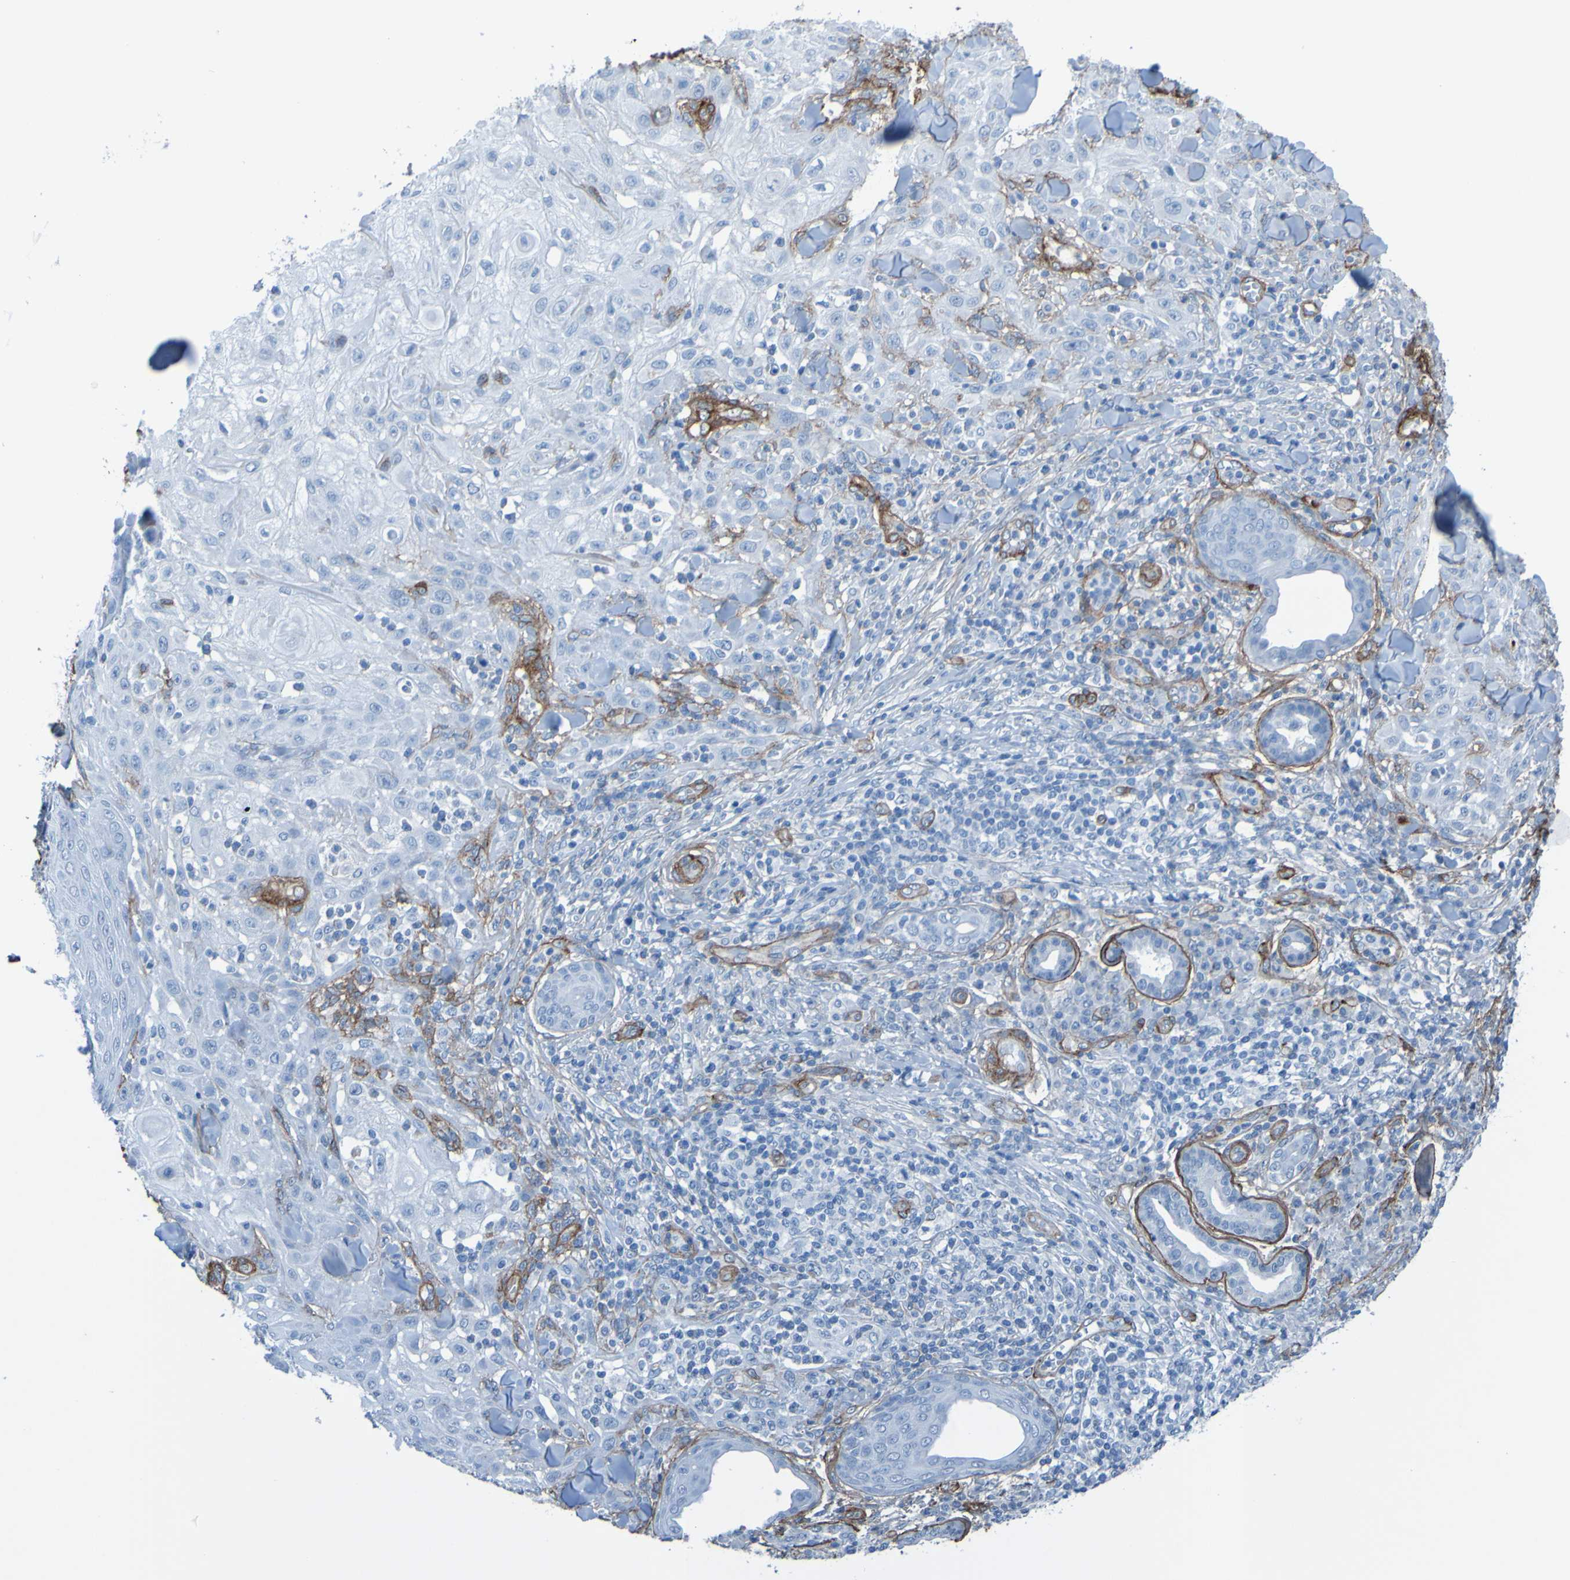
{"staining": {"intensity": "negative", "quantity": "none", "location": "none"}, "tissue": "skin cancer", "cell_type": "Tumor cells", "image_type": "cancer", "snomed": [{"axis": "morphology", "description": "Squamous cell carcinoma, NOS"}, {"axis": "topography", "description": "Skin"}], "caption": "The photomicrograph demonstrates no staining of tumor cells in skin cancer. (Immunohistochemistry, brightfield microscopy, high magnification).", "gene": "COL4A2", "patient": {"sex": "male", "age": 24}}